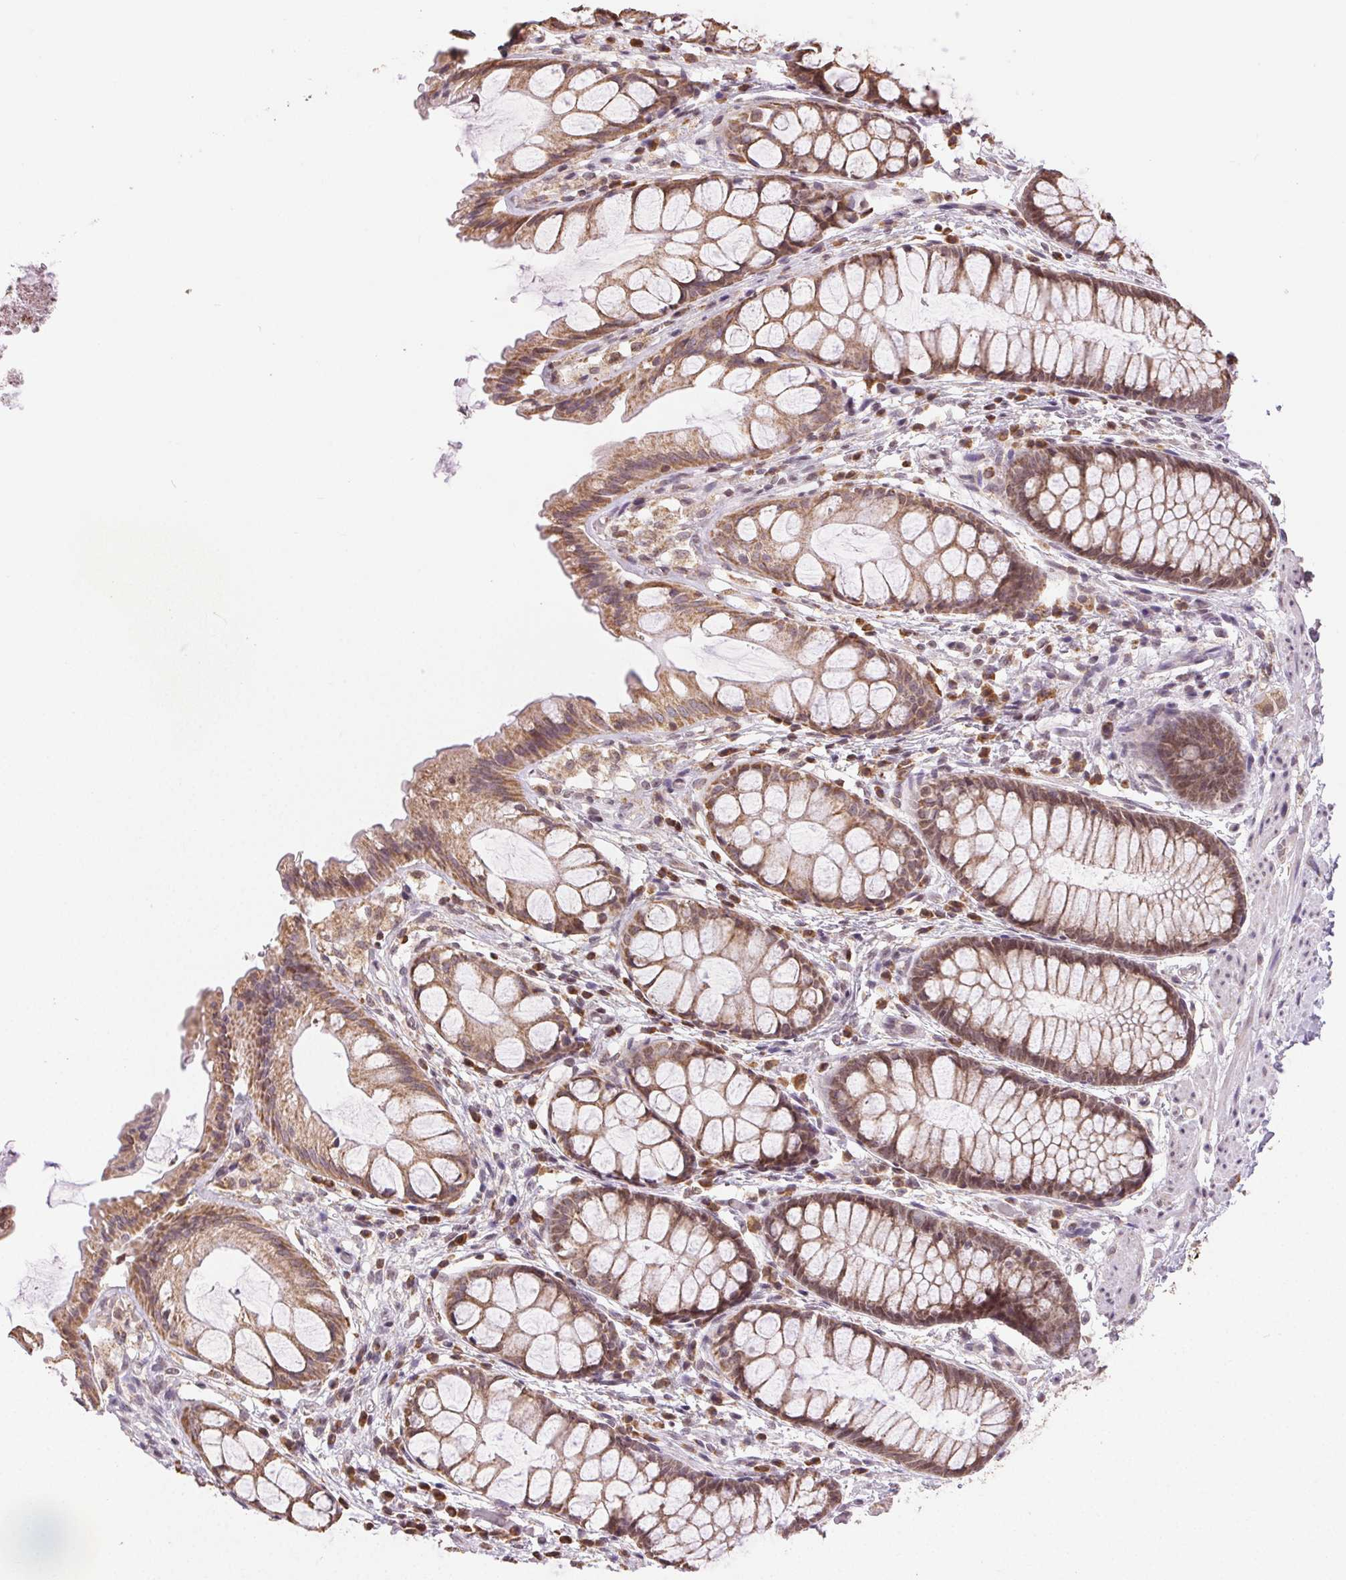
{"staining": {"intensity": "moderate", "quantity": ">75%", "location": "cytoplasmic/membranous"}, "tissue": "rectum", "cell_type": "Glandular cells", "image_type": "normal", "snomed": [{"axis": "morphology", "description": "Normal tissue, NOS"}, {"axis": "topography", "description": "Rectum"}], "caption": "Immunohistochemical staining of benign human rectum displays medium levels of moderate cytoplasmic/membranous staining in about >75% of glandular cells. (IHC, brightfield microscopy, high magnification).", "gene": "PIWIL4", "patient": {"sex": "female", "age": 62}}